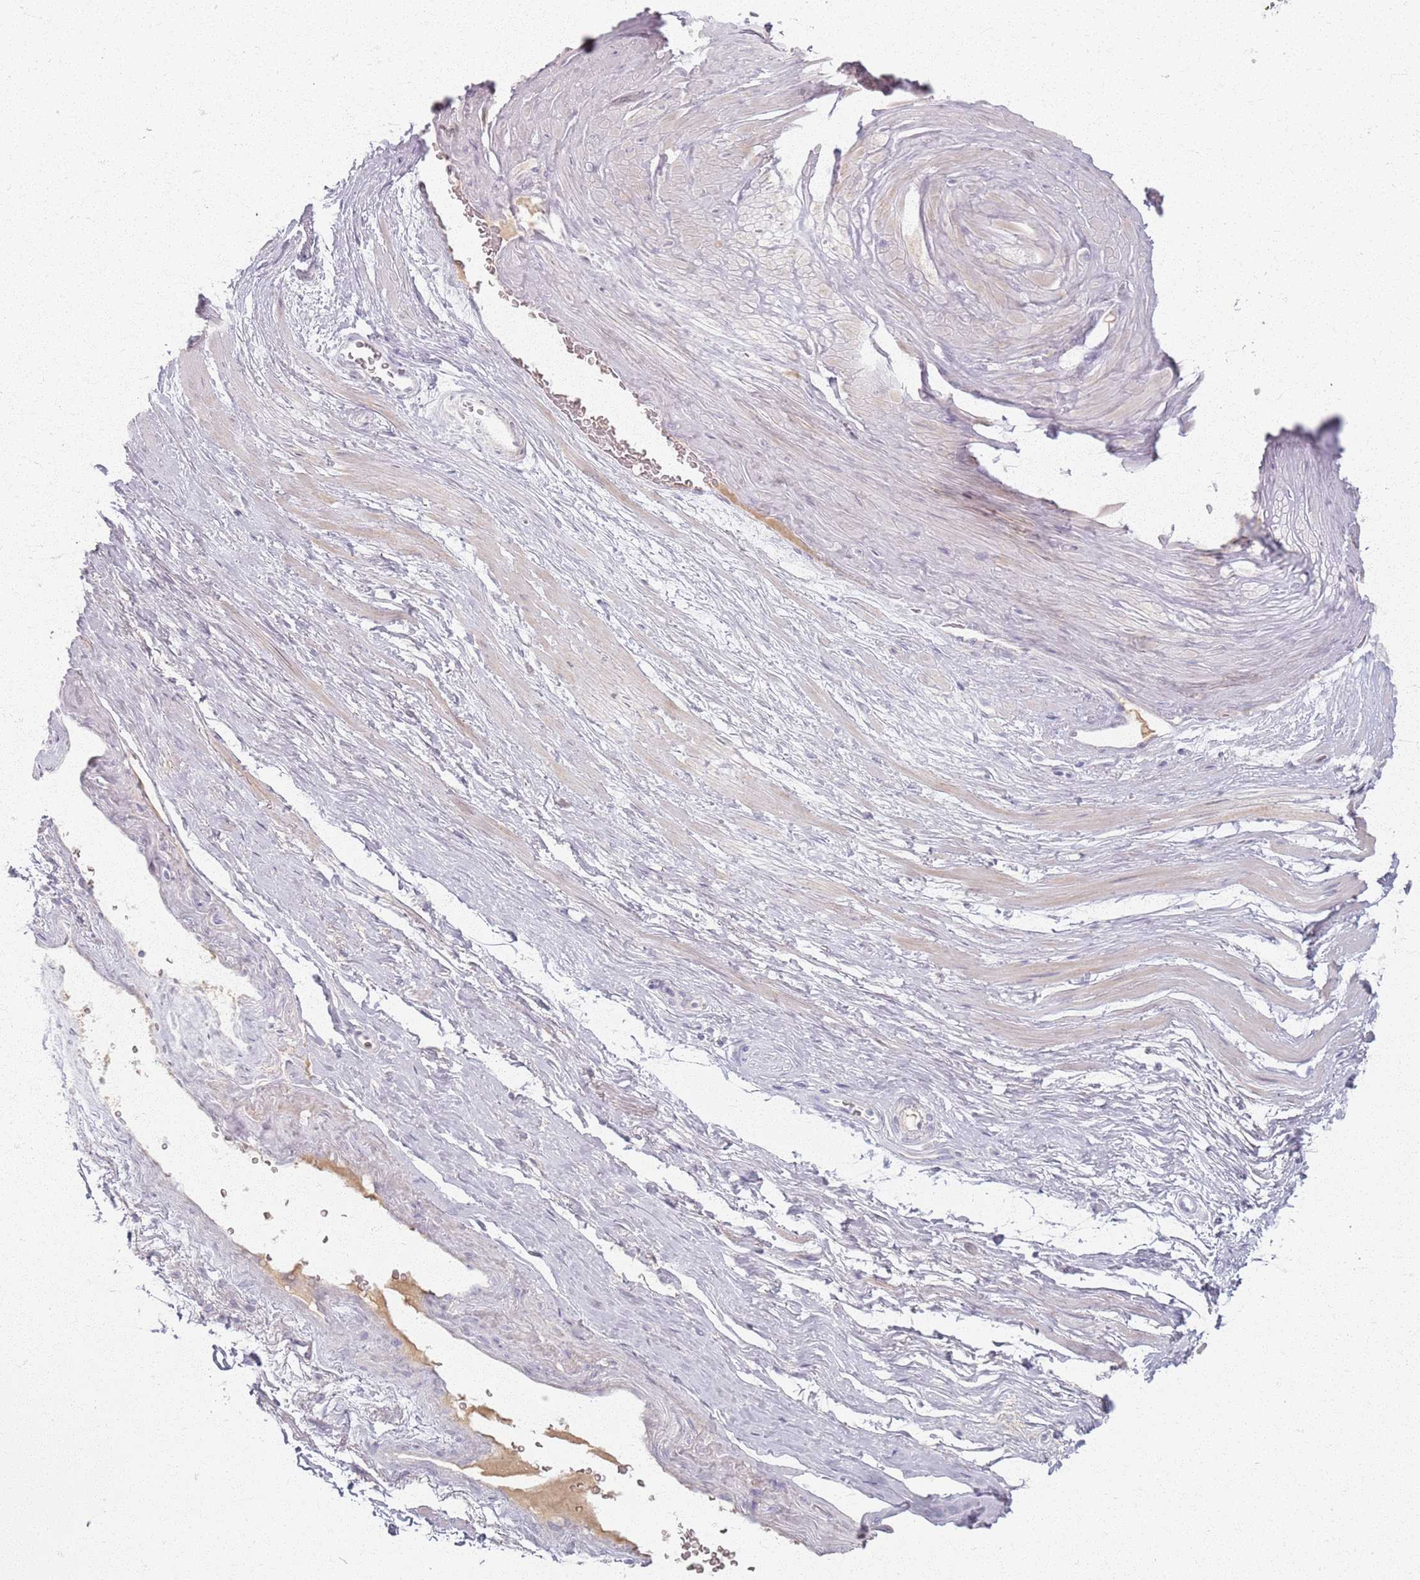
{"staining": {"intensity": "negative", "quantity": "none", "location": "none"}, "tissue": "adipose tissue", "cell_type": "Adipocytes", "image_type": "normal", "snomed": [{"axis": "morphology", "description": "Normal tissue, NOS"}, {"axis": "morphology", "description": "Adenocarcinoma, Low grade"}, {"axis": "topography", "description": "Prostate"}, {"axis": "topography", "description": "Peripheral nerve tissue"}], "caption": "Immunohistochemistry (IHC) image of benign adipose tissue stained for a protein (brown), which demonstrates no expression in adipocytes.", "gene": "CRIPT", "patient": {"sex": "male", "age": 63}}